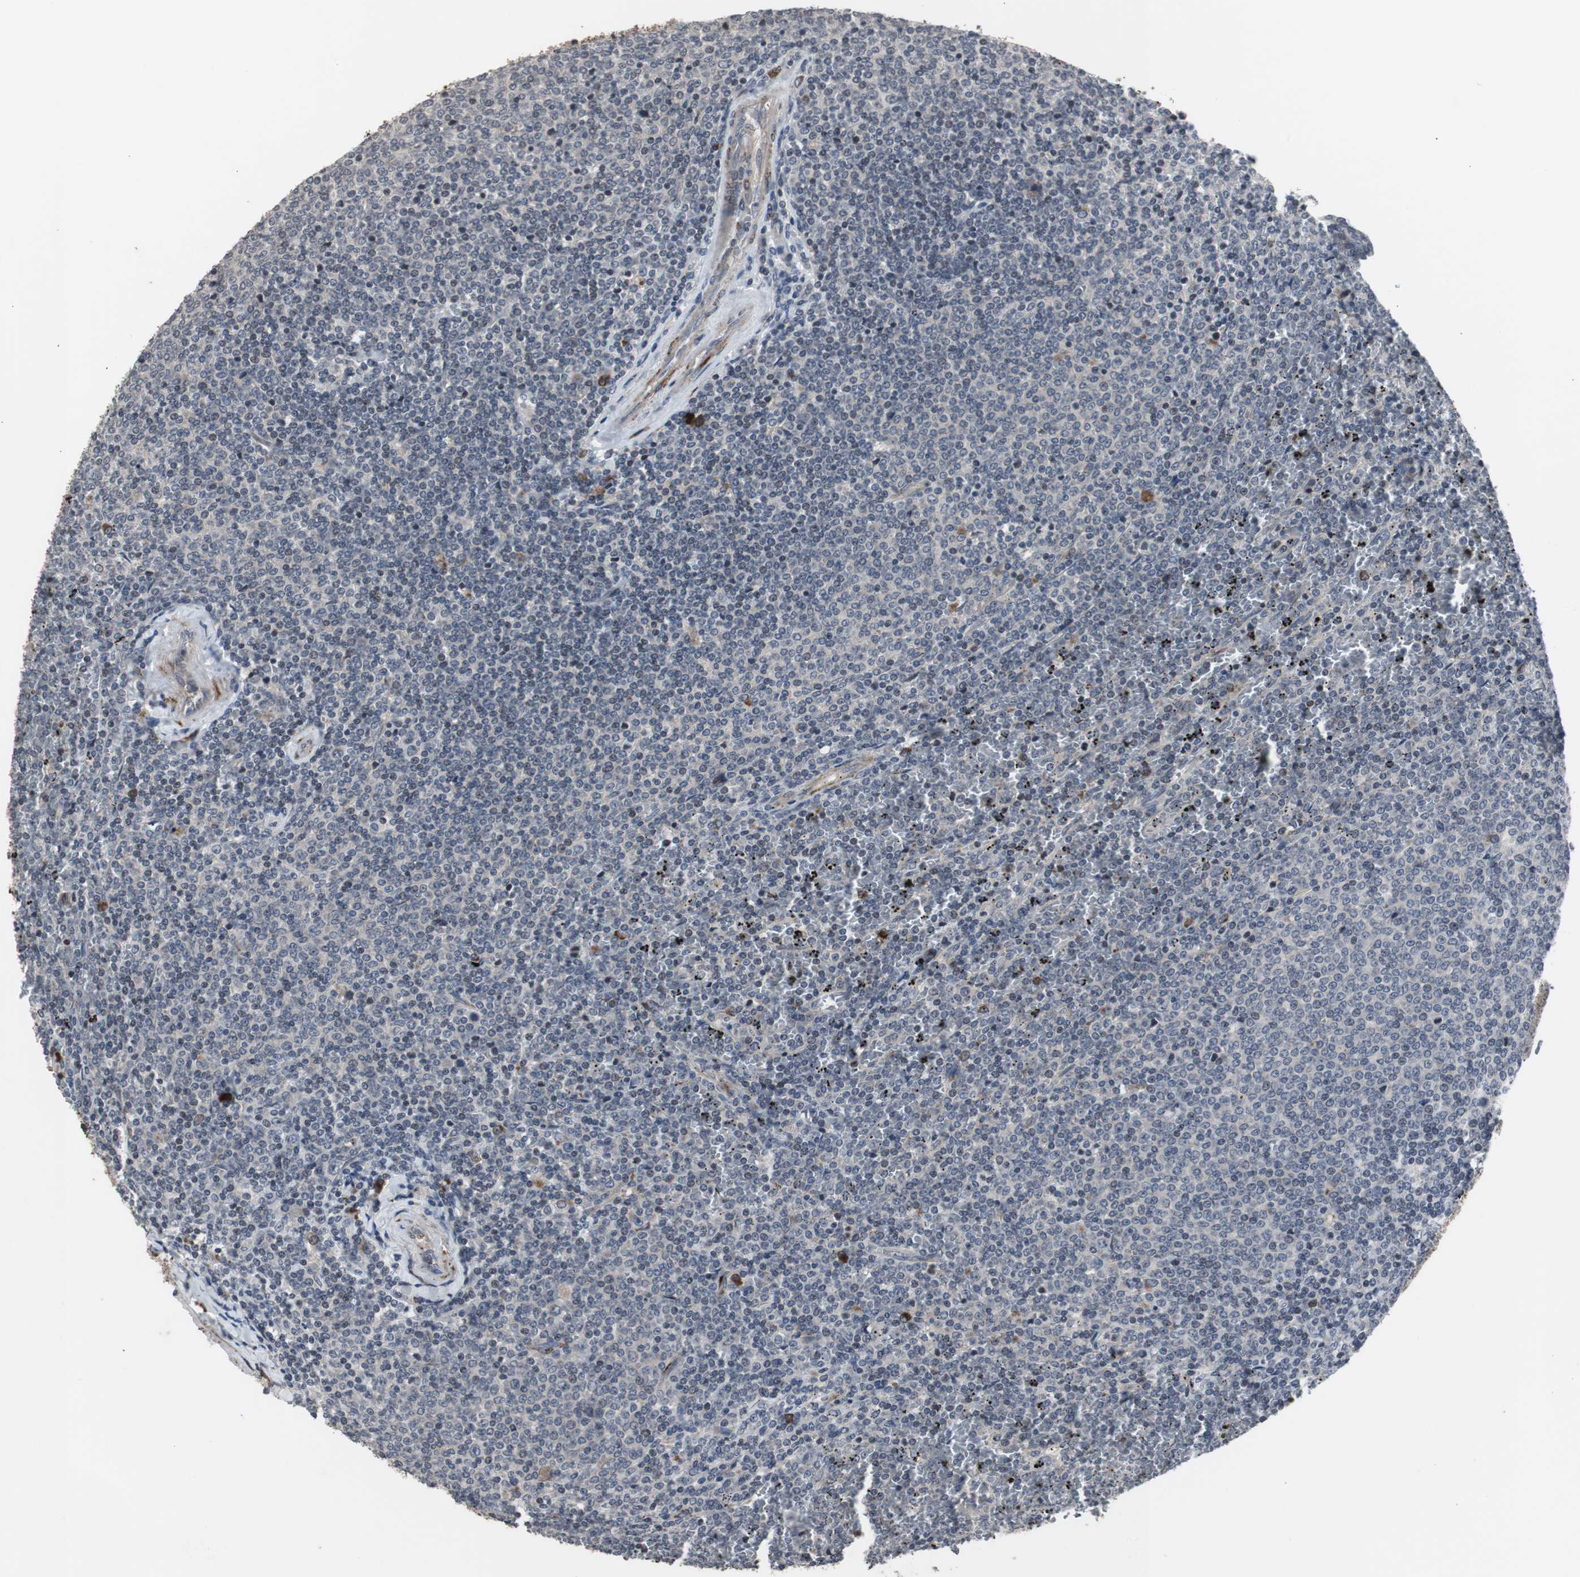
{"staining": {"intensity": "negative", "quantity": "none", "location": "none"}, "tissue": "lymphoma", "cell_type": "Tumor cells", "image_type": "cancer", "snomed": [{"axis": "morphology", "description": "Malignant lymphoma, non-Hodgkin's type, Low grade"}, {"axis": "topography", "description": "Spleen"}], "caption": "Immunohistochemical staining of human lymphoma reveals no significant staining in tumor cells.", "gene": "CRADD", "patient": {"sex": "female", "age": 77}}